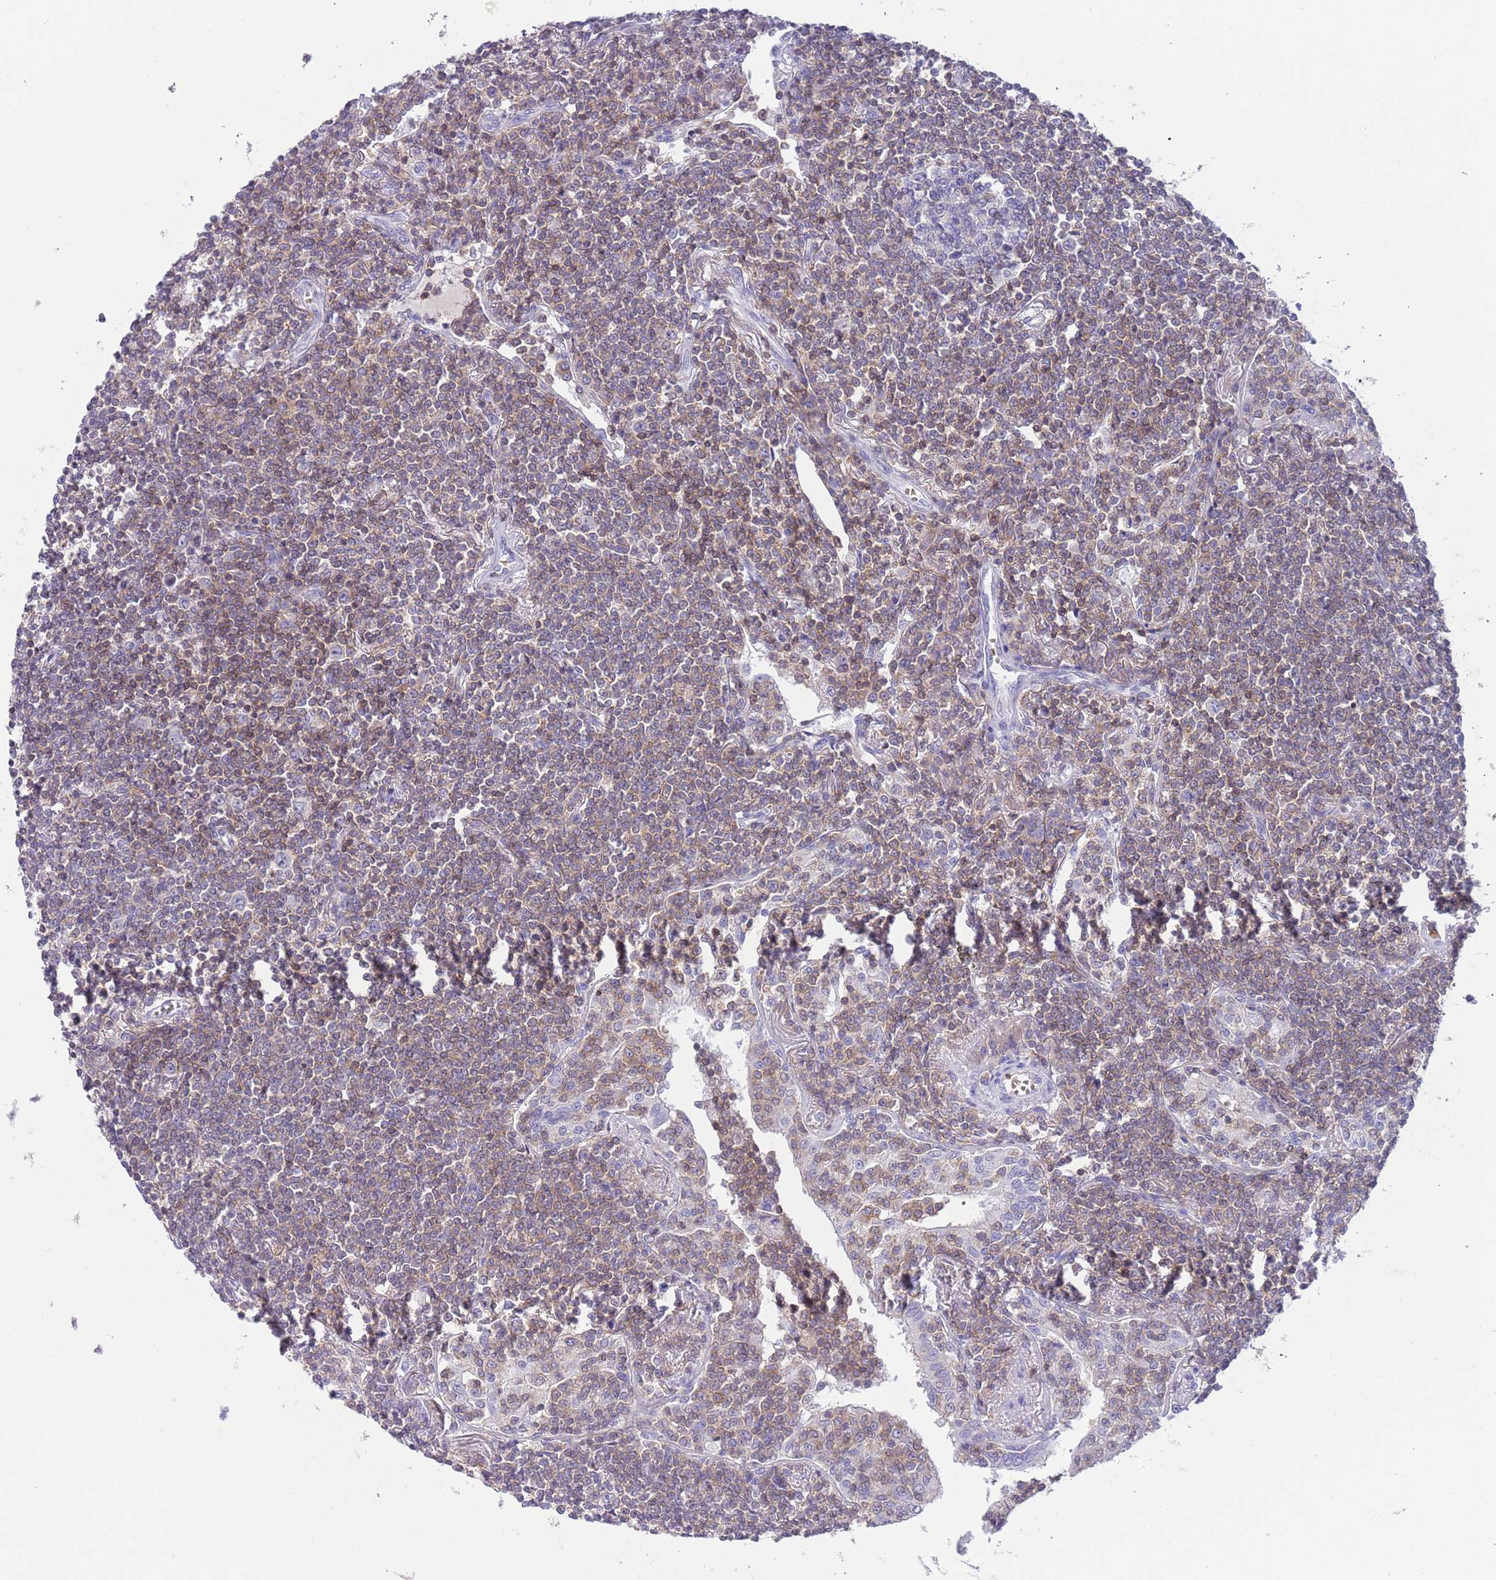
{"staining": {"intensity": "weak", "quantity": "25%-75%", "location": "cytoplasmic/membranous"}, "tissue": "lymphoma", "cell_type": "Tumor cells", "image_type": "cancer", "snomed": [{"axis": "morphology", "description": "Malignant lymphoma, non-Hodgkin's type, Low grade"}, {"axis": "topography", "description": "Lung"}], "caption": "Human lymphoma stained with a brown dye reveals weak cytoplasmic/membranous positive positivity in about 25%-75% of tumor cells.", "gene": "OR4Q3", "patient": {"sex": "female", "age": 71}}